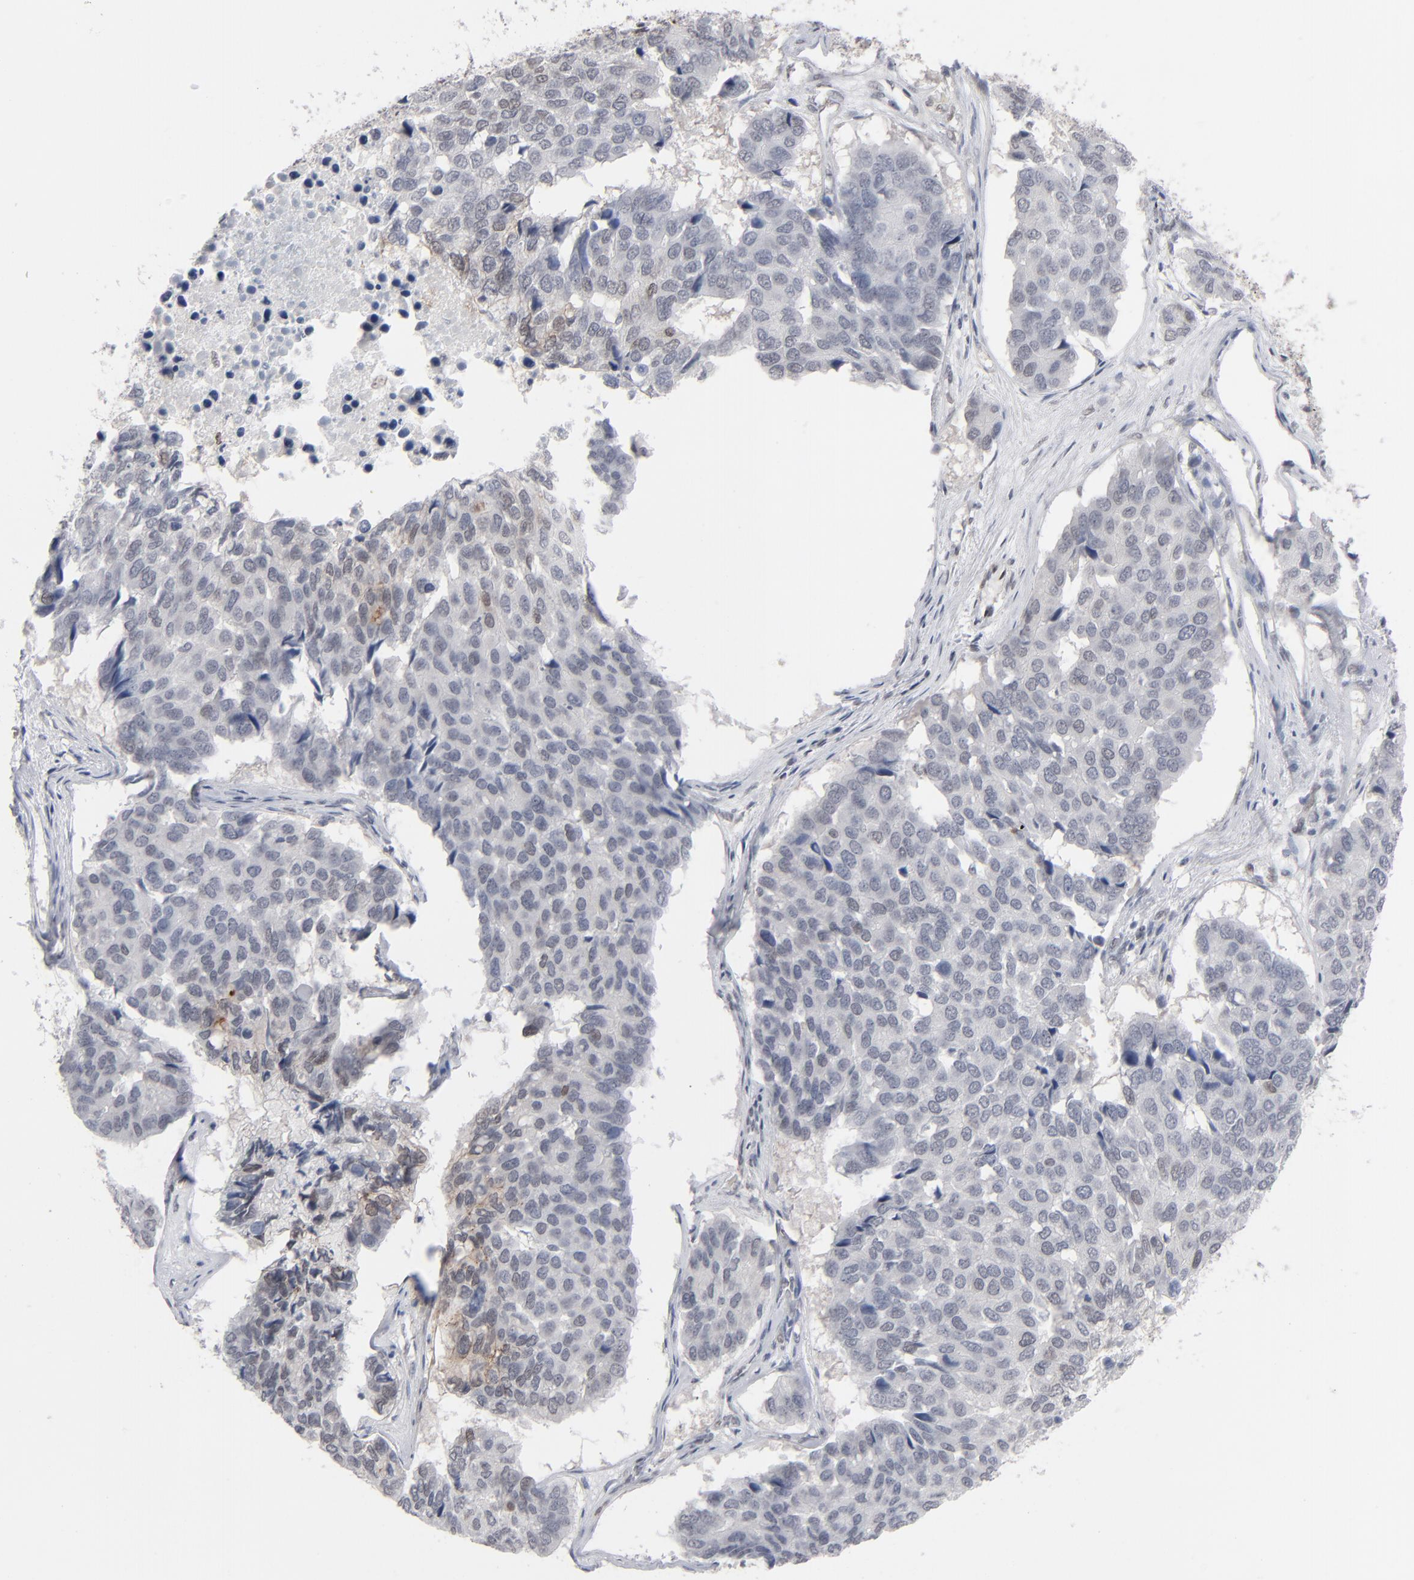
{"staining": {"intensity": "negative", "quantity": "none", "location": "none"}, "tissue": "pancreatic cancer", "cell_type": "Tumor cells", "image_type": "cancer", "snomed": [{"axis": "morphology", "description": "Adenocarcinoma, NOS"}, {"axis": "topography", "description": "Pancreas"}], "caption": "Human pancreatic adenocarcinoma stained for a protein using immunohistochemistry displays no expression in tumor cells.", "gene": "IRF9", "patient": {"sex": "male", "age": 50}}